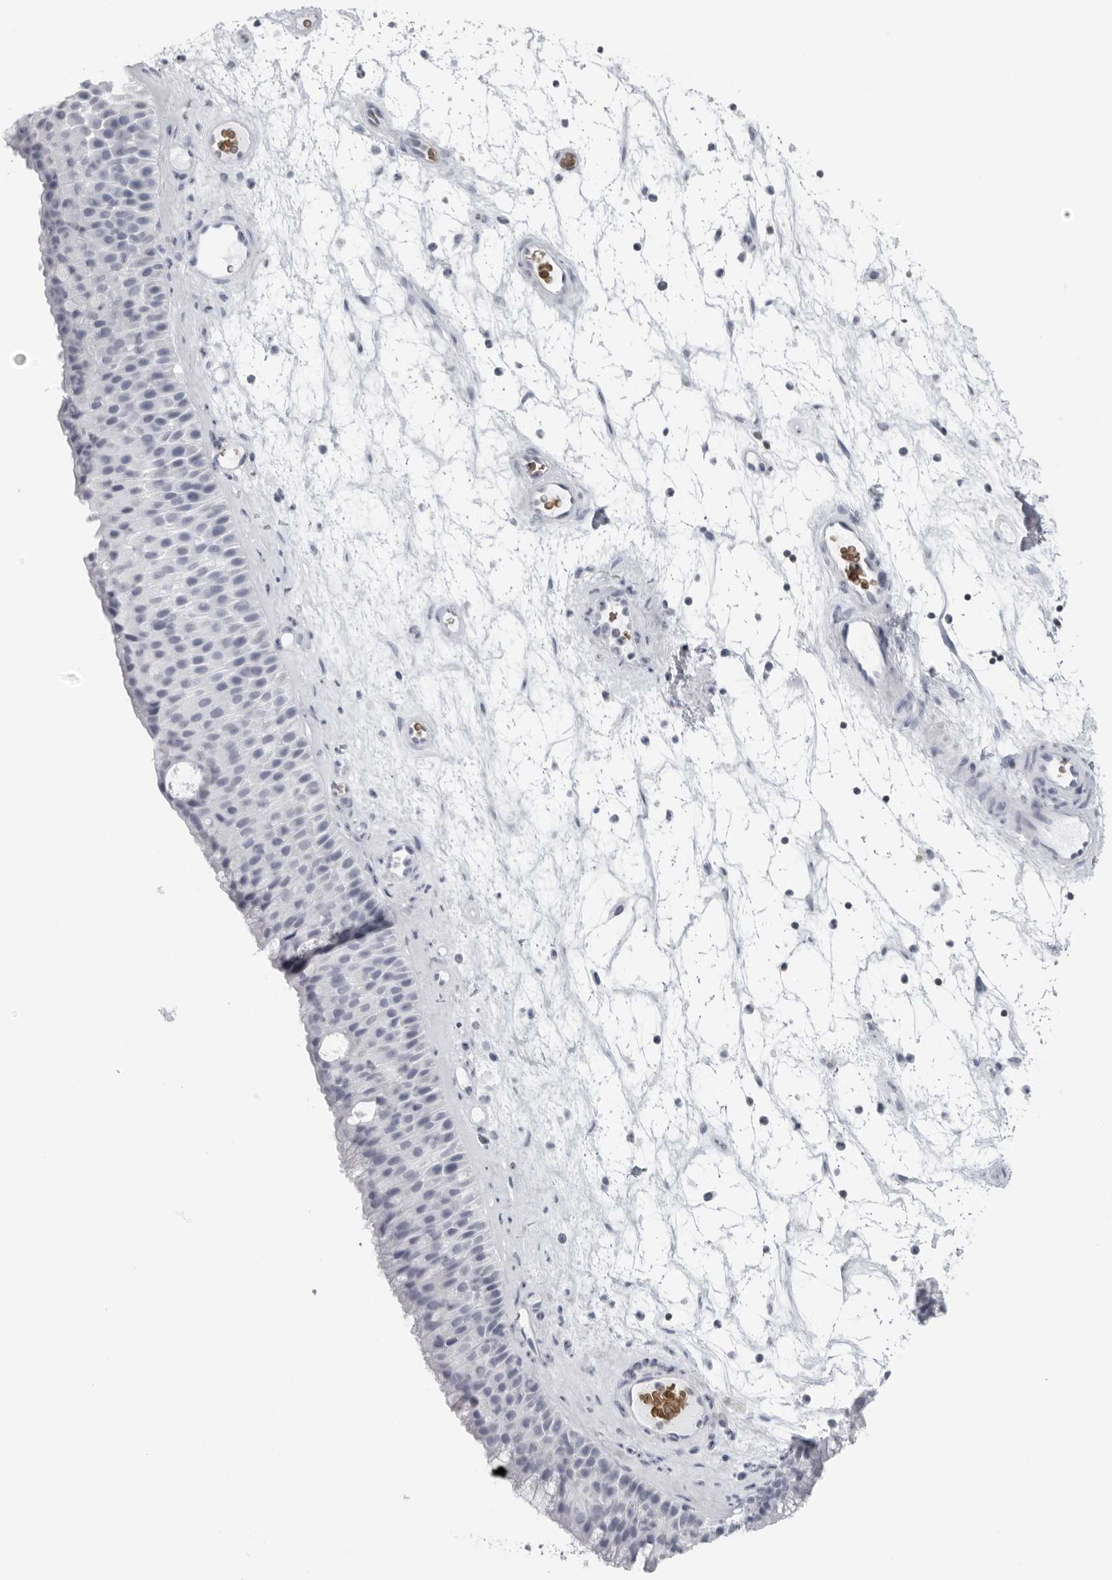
{"staining": {"intensity": "negative", "quantity": "none", "location": "none"}, "tissue": "nasopharynx", "cell_type": "Respiratory epithelial cells", "image_type": "normal", "snomed": [{"axis": "morphology", "description": "Normal tissue, NOS"}, {"axis": "topography", "description": "Nasopharynx"}], "caption": "High power microscopy micrograph of an immunohistochemistry (IHC) histopathology image of unremarkable nasopharynx, revealing no significant expression in respiratory epithelial cells.", "gene": "EPB41", "patient": {"sex": "male", "age": 64}}